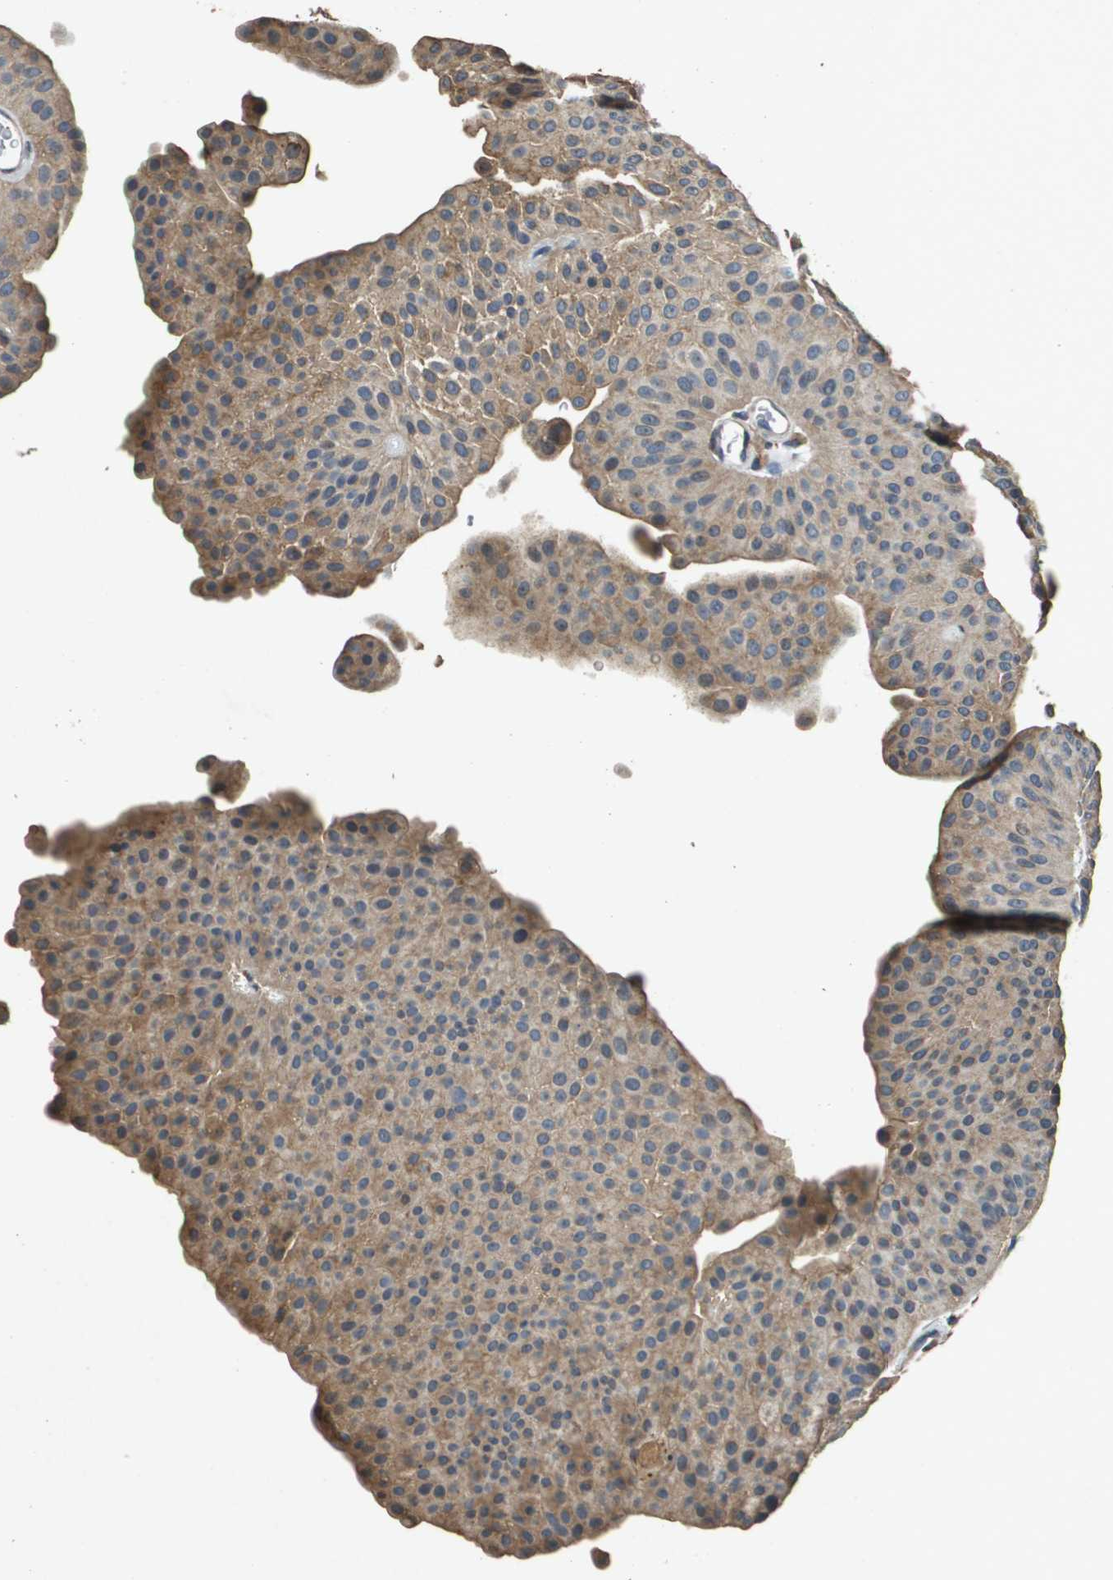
{"staining": {"intensity": "moderate", "quantity": ">75%", "location": "cytoplasmic/membranous"}, "tissue": "urothelial cancer", "cell_type": "Tumor cells", "image_type": "cancer", "snomed": [{"axis": "morphology", "description": "Urothelial carcinoma, Low grade"}, {"axis": "topography", "description": "Urinary bladder"}], "caption": "Protein analysis of urothelial carcinoma (low-grade) tissue exhibits moderate cytoplasmic/membranous expression in approximately >75% of tumor cells.", "gene": "RAB6B", "patient": {"sex": "female", "age": 60}}